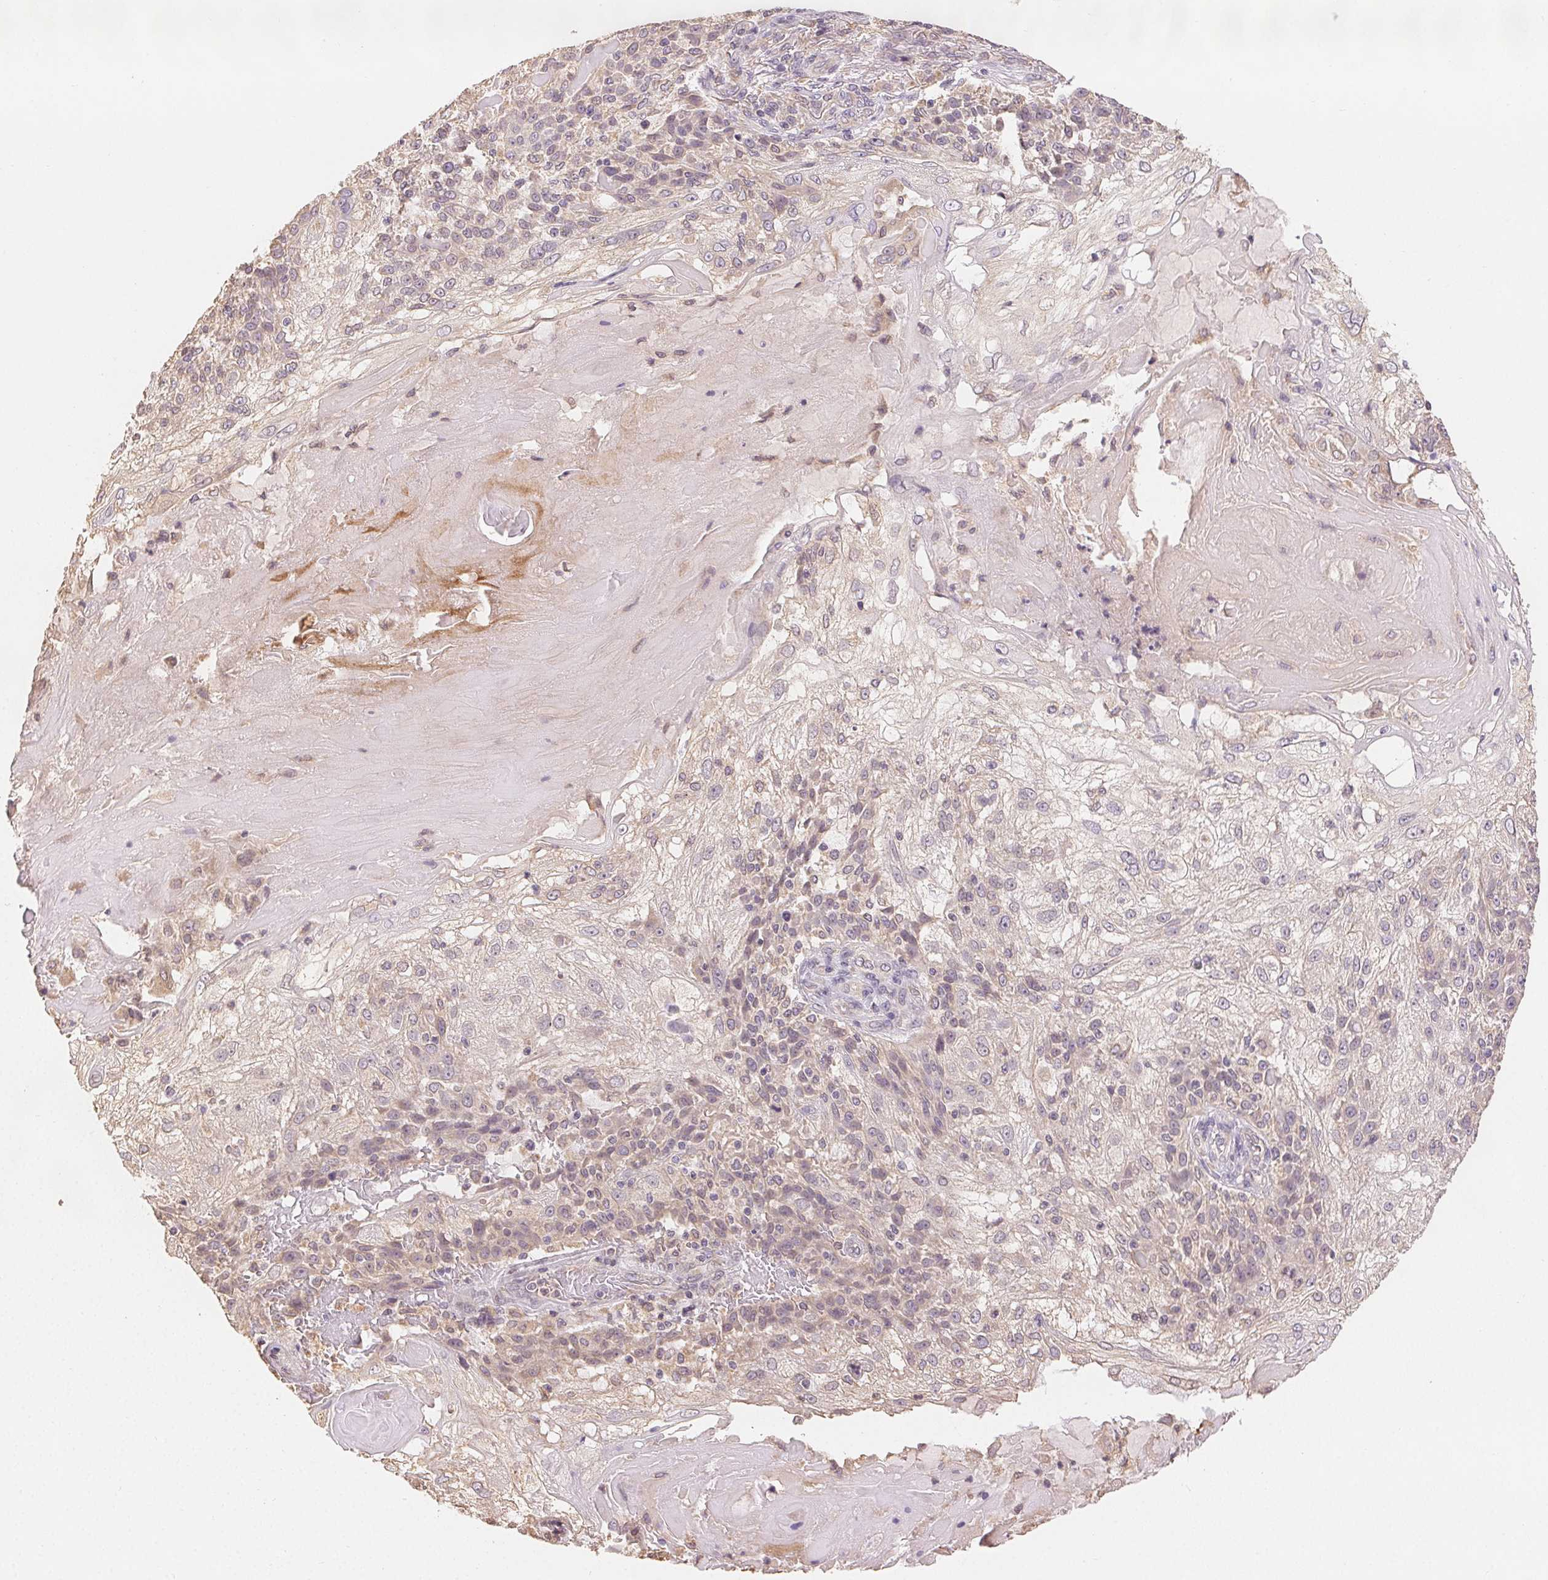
{"staining": {"intensity": "weak", "quantity": "<25%", "location": "cytoplasmic/membranous"}, "tissue": "skin cancer", "cell_type": "Tumor cells", "image_type": "cancer", "snomed": [{"axis": "morphology", "description": "Normal tissue, NOS"}, {"axis": "morphology", "description": "Squamous cell carcinoma, NOS"}, {"axis": "topography", "description": "Skin"}], "caption": "Skin squamous cell carcinoma was stained to show a protein in brown. There is no significant expression in tumor cells.", "gene": "SEZ6L2", "patient": {"sex": "female", "age": 83}}